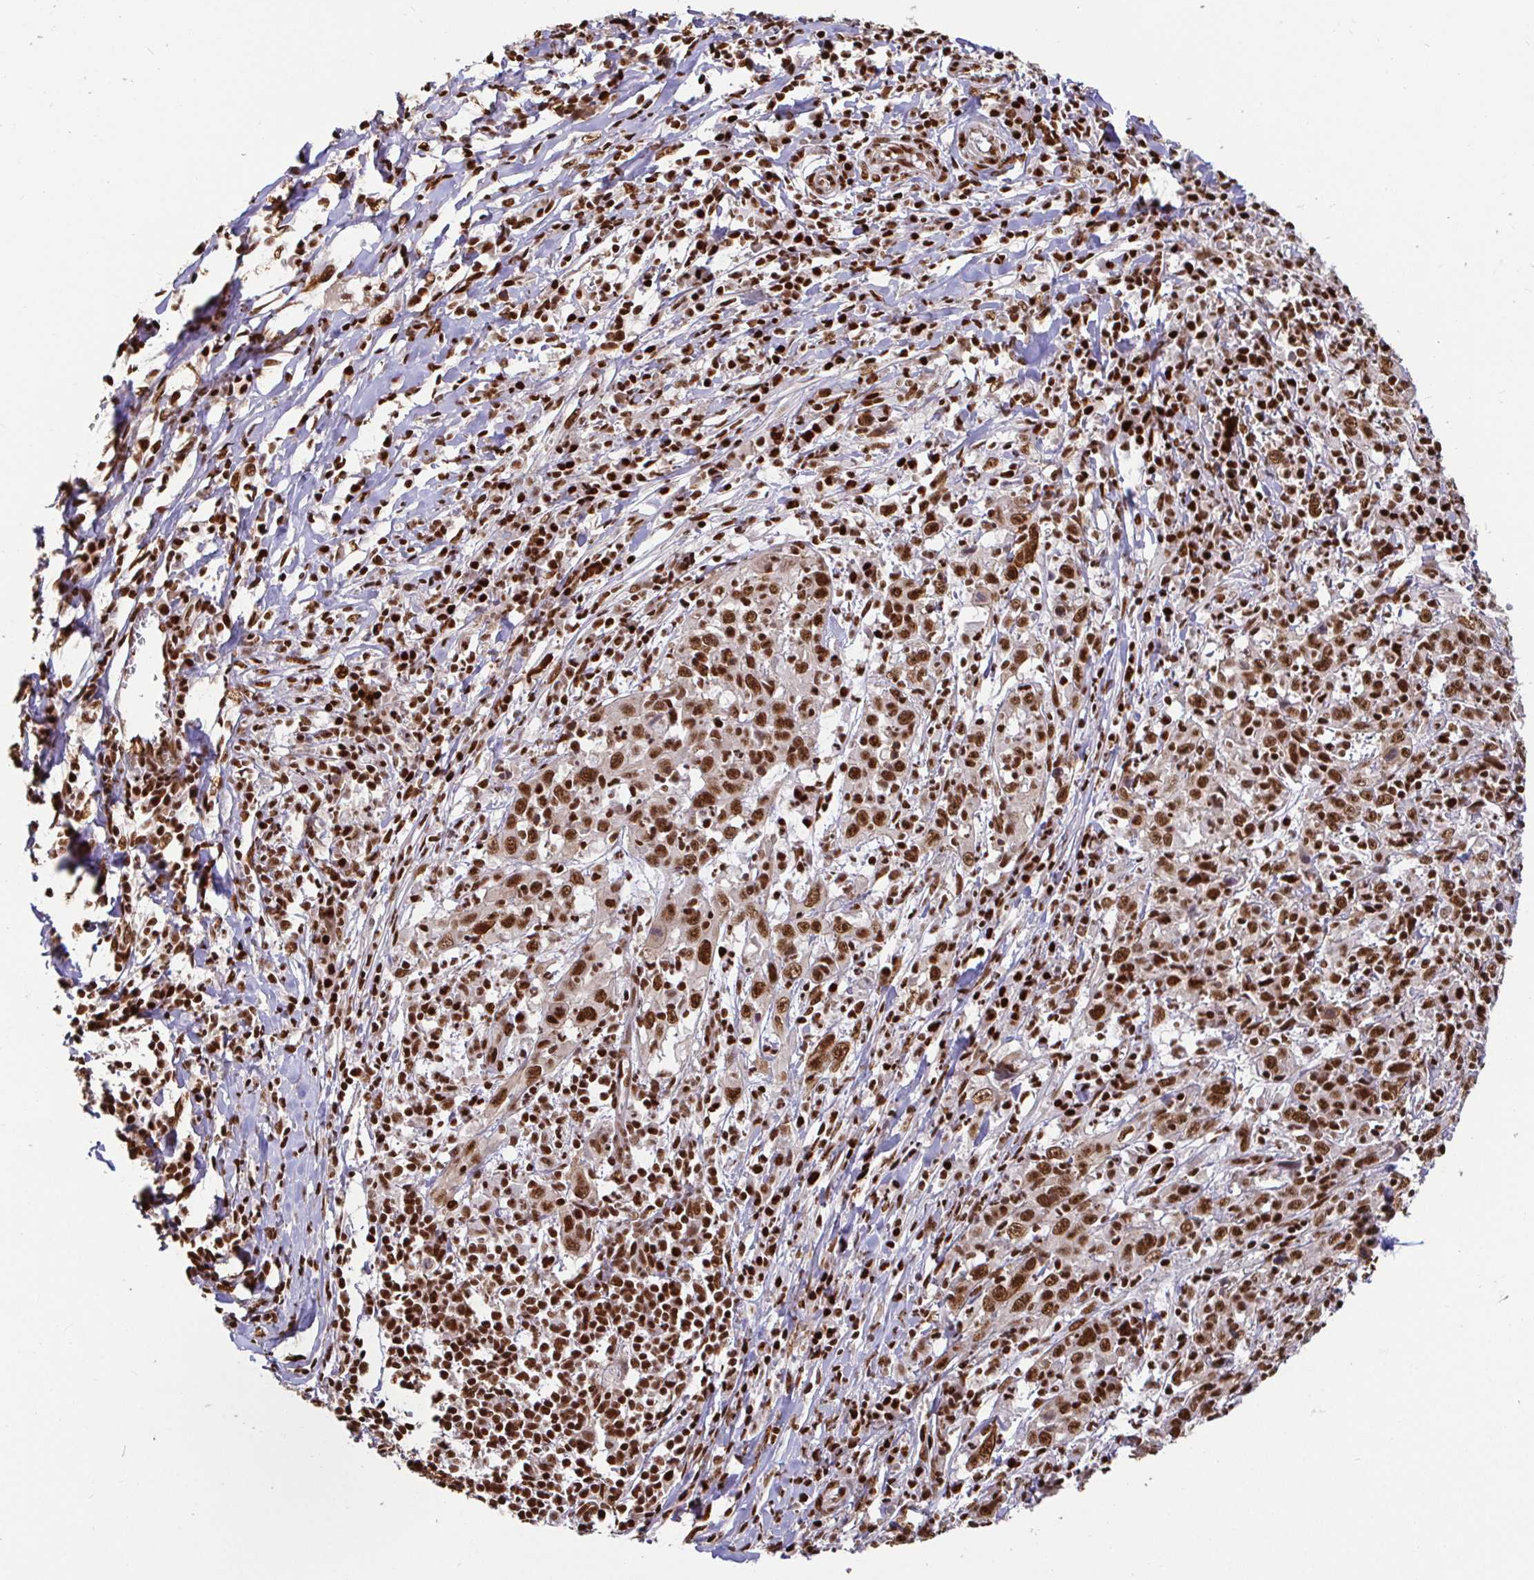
{"staining": {"intensity": "moderate", "quantity": ">75%", "location": "nuclear"}, "tissue": "cervical cancer", "cell_type": "Tumor cells", "image_type": "cancer", "snomed": [{"axis": "morphology", "description": "Squamous cell carcinoma, NOS"}, {"axis": "topography", "description": "Cervix"}], "caption": "Tumor cells reveal moderate nuclear staining in approximately >75% of cells in cervical cancer (squamous cell carcinoma).", "gene": "SP3", "patient": {"sex": "female", "age": 46}}